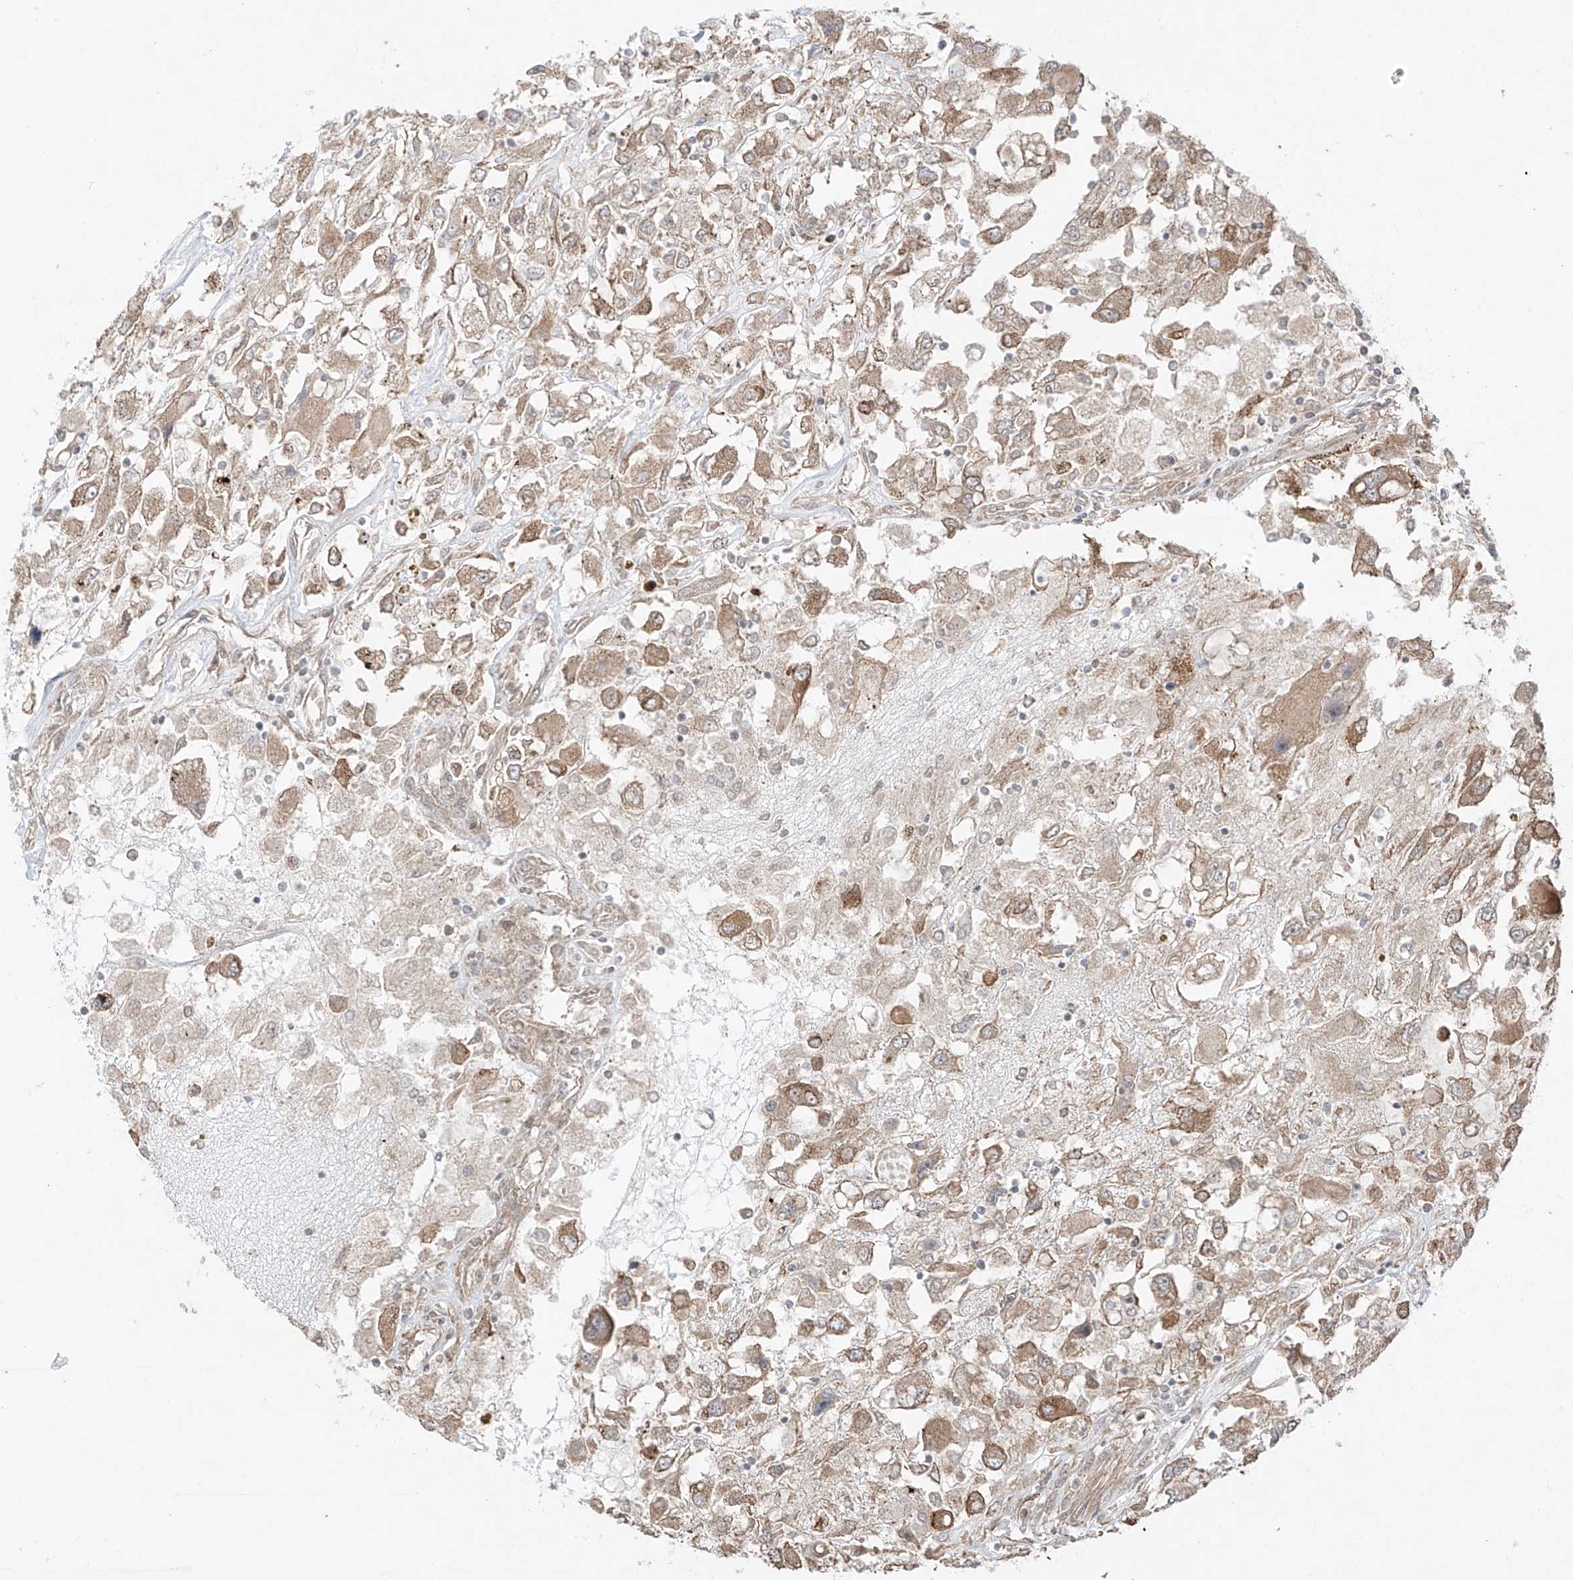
{"staining": {"intensity": "moderate", "quantity": "25%-75%", "location": "cytoplasmic/membranous"}, "tissue": "renal cancer", "cell_type": "Tumor cells", "image_type": "cancer", "snomed": [{"axis": "morphology", "description": "Adenocarcinoma, NOS"}, {"axis": "topography", "description": "Kidney"}], "caption": "A brown stain labels moderate cytoplasmic/membranous staining of a protein in renal cancer (adenocarcinoma) tumor cells.", "gene": "ABCD1", "patient": {"sex": "female", "age": 52}}